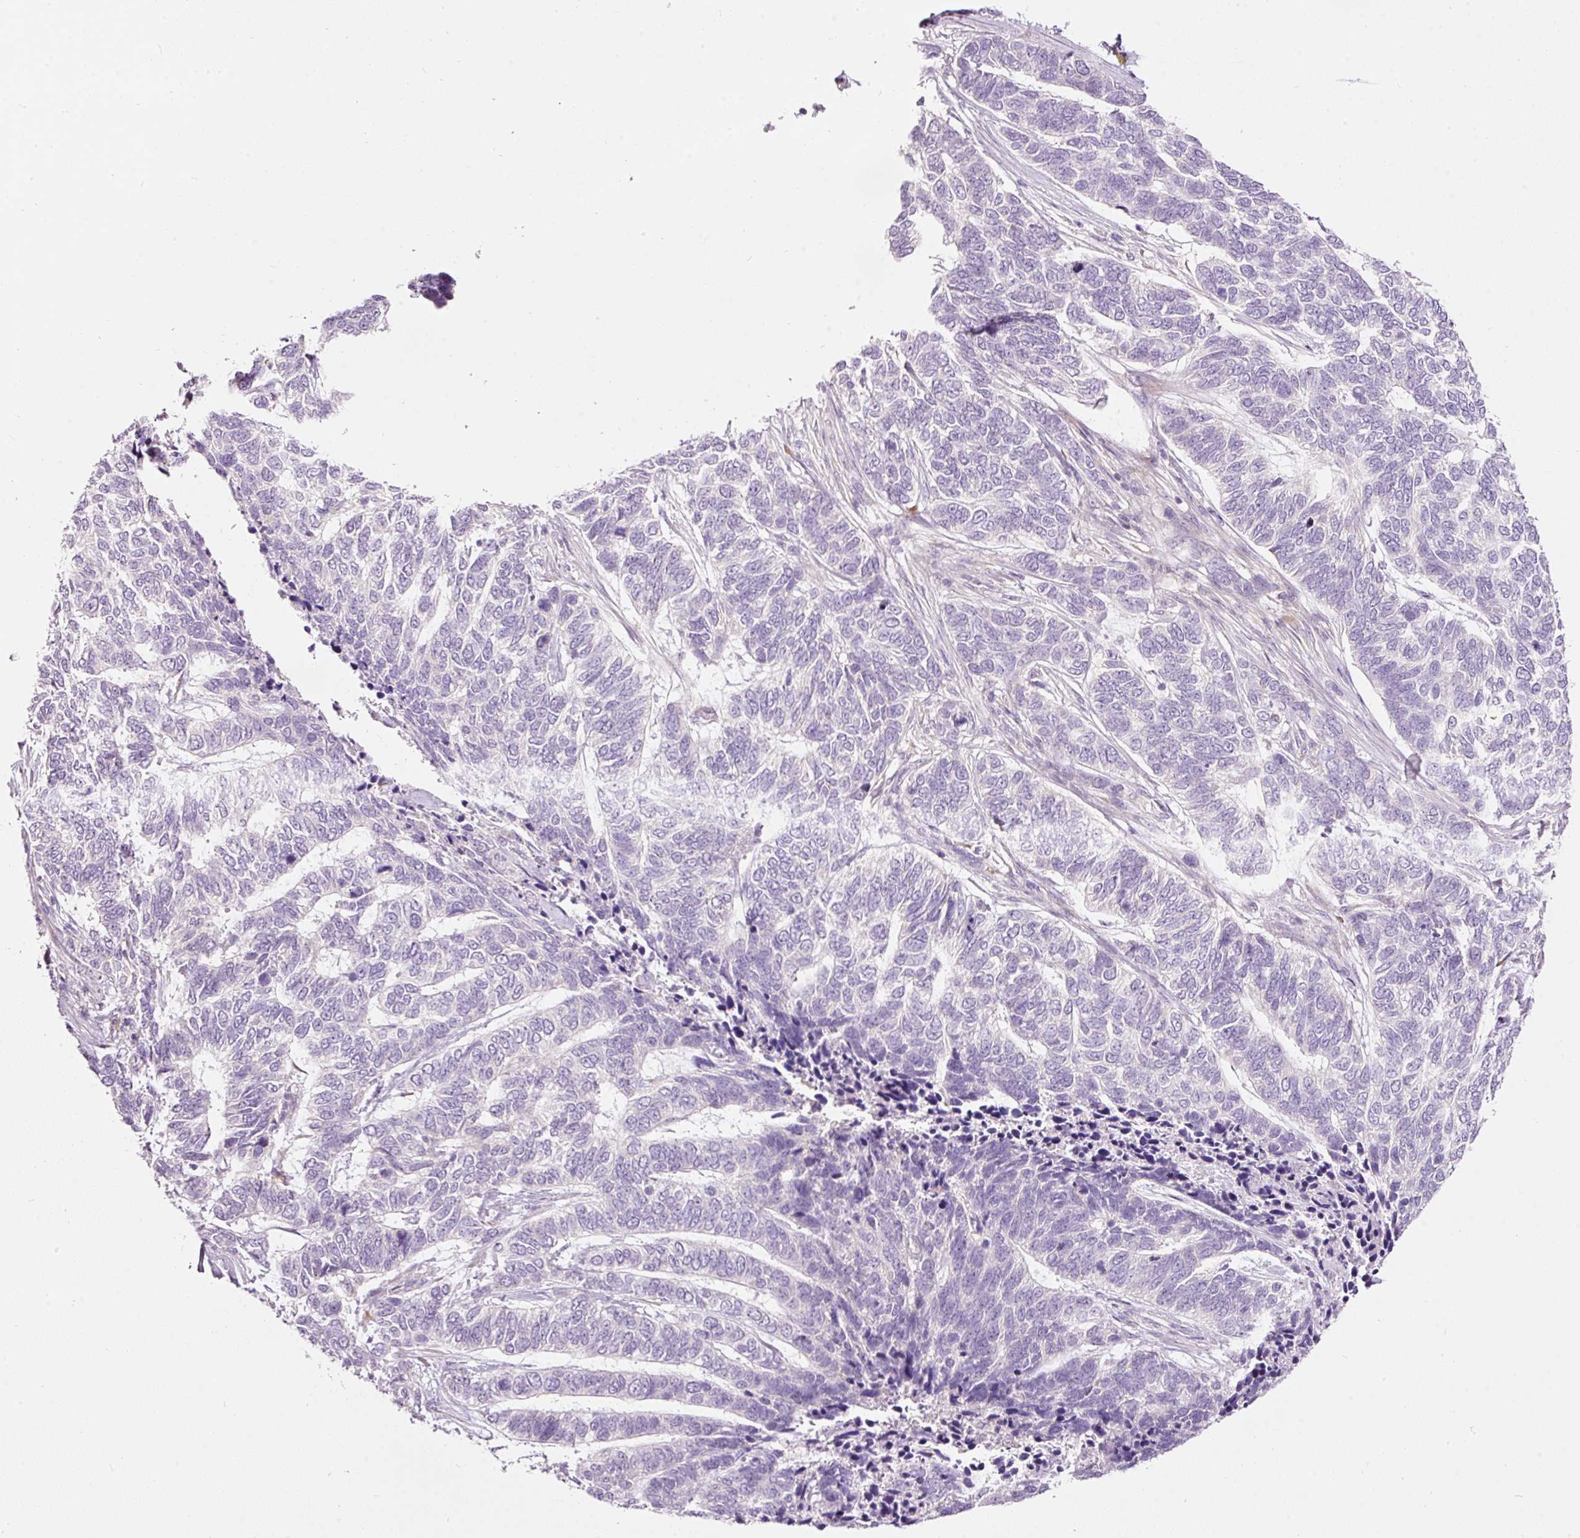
{"staining": {"intensity": "negative", "quantity": "none", "location": "none"}, "tissue": "skin cancer", "cell_type": "Tumor cells", "image_type": "cancer", "snomed": [{"axis": "morphology", "description": "Basal cell carcinoma"}, {"axis": "topography", "description": "Skin"}], "caption": "Immunohistochemistry (IHC) of basal cell carcinoma (skin) demonstrates no positivity in tumor cells.", "gene": "RSPO2", "patient": {"sex": "female", "age": 65}}